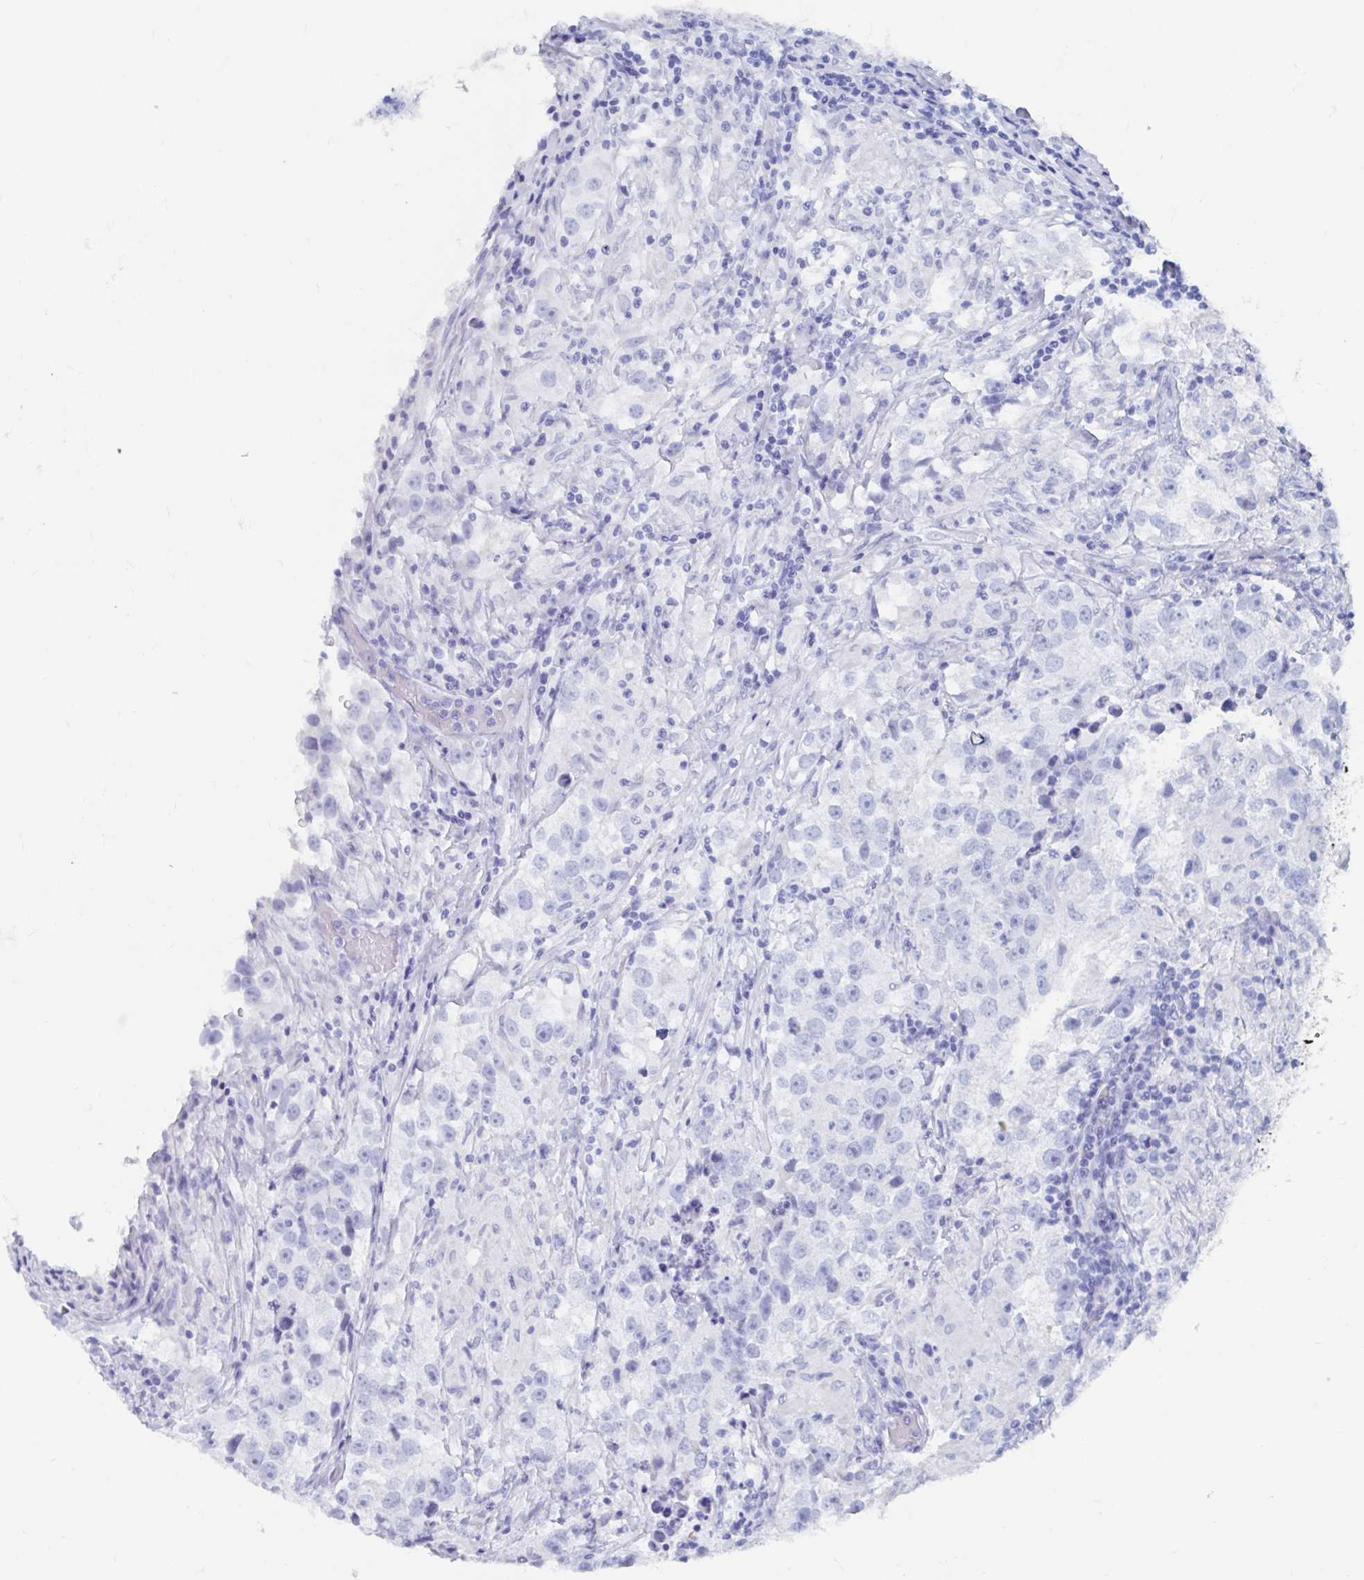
{"staining": {"intensity": "negative", "quantity": "none", "location": "none"}, "tissue": "testis cancer", "cell_type": "Tumor cells", "image_type": "cancer", "snomed": [{"axis": "morphology", "description": "Seminoma, NOS"}, {"axis": "topography", "description": "Testis"}], "caption": "Testis seminoma stained for a protein using immunohistochemistry (IHC) displays no expression tumor cells.", "gene": "SHCBP1L", "patient": {"sex": "male", "age": 46}}